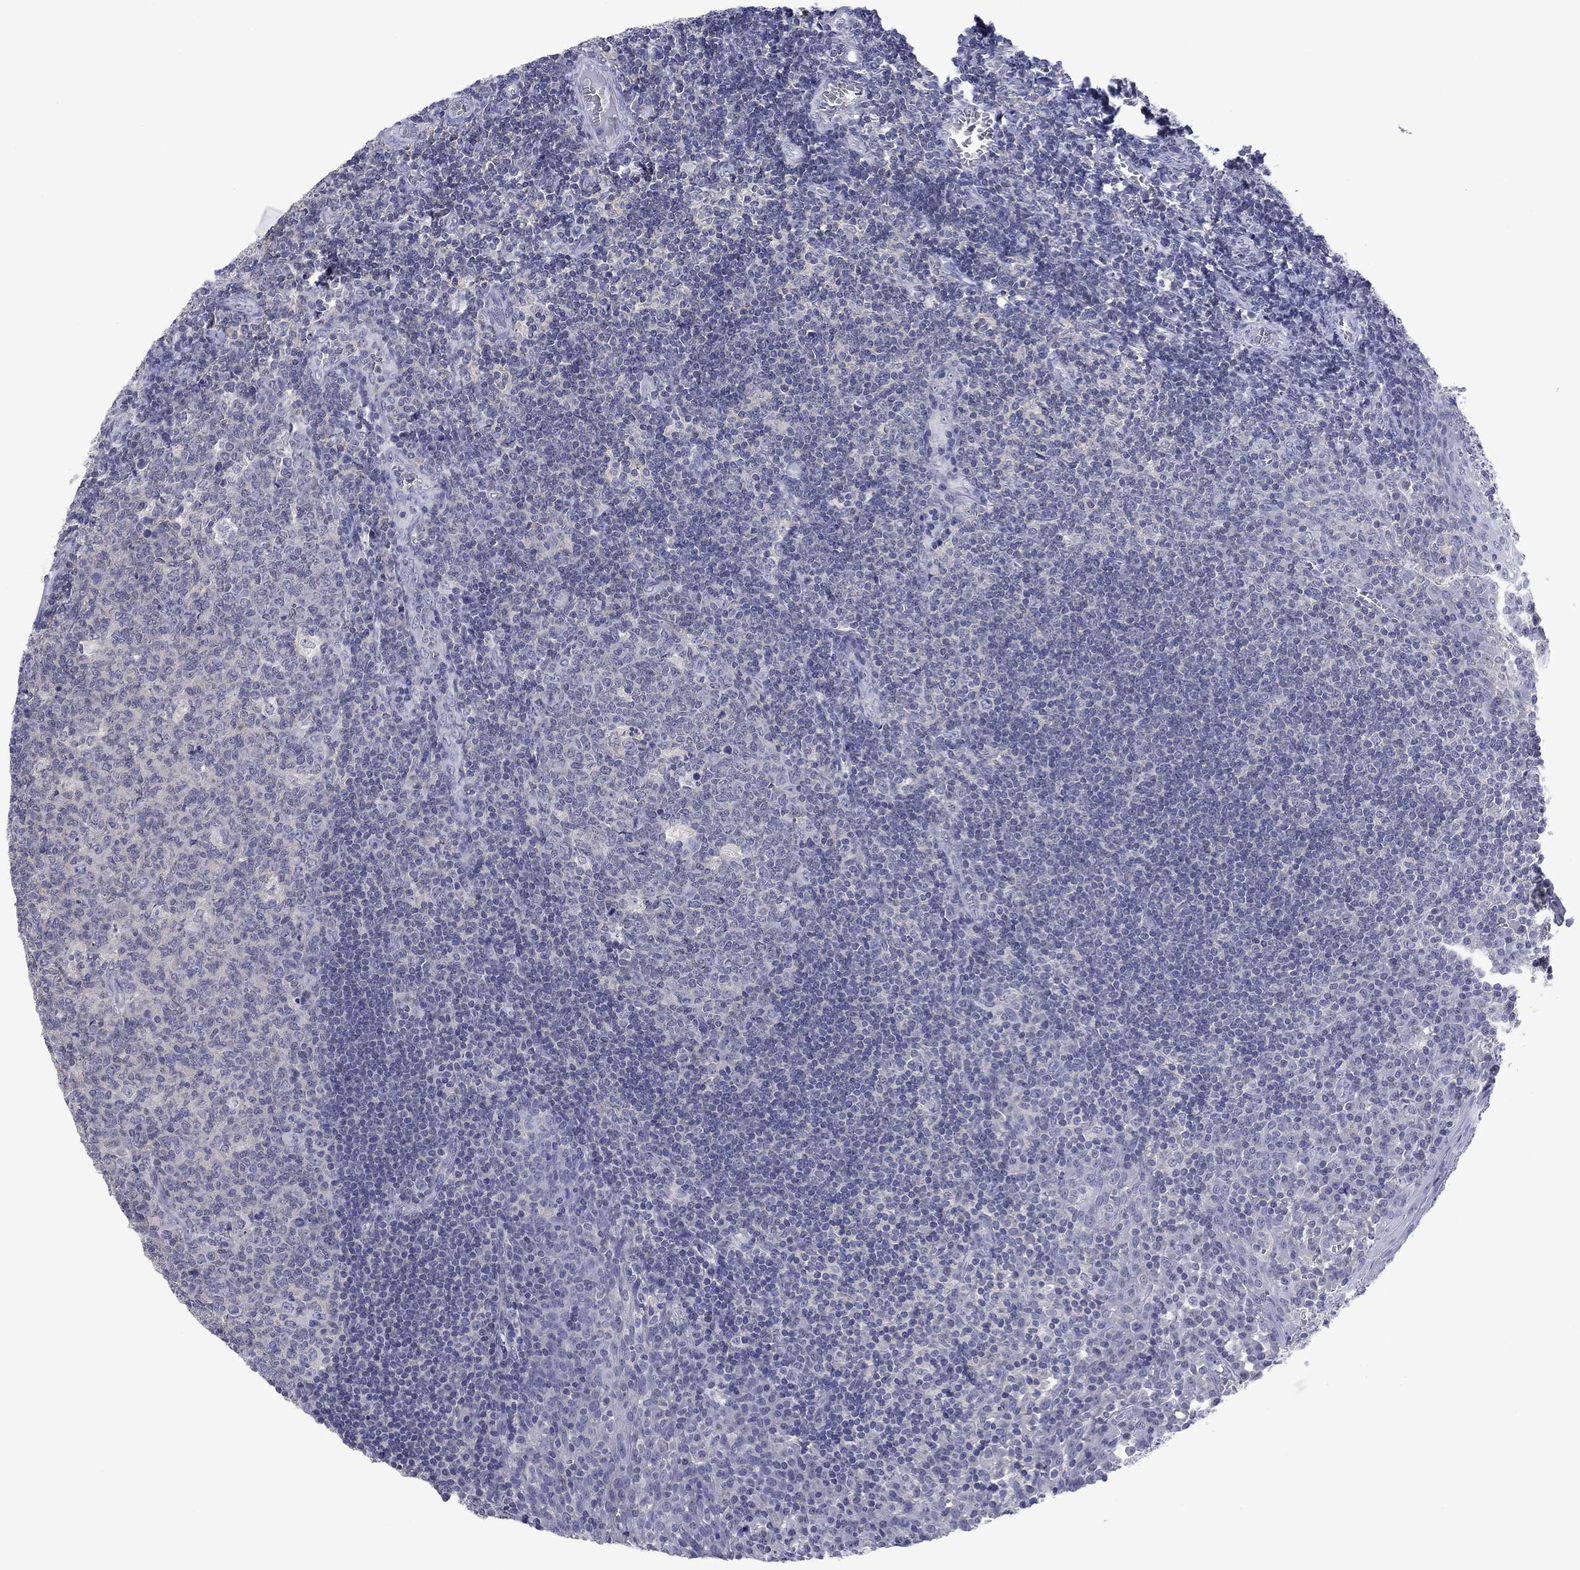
{"staining": {"intensity": "negative", "quantity": "none", "location": "none"}, "tissue": "tonsil", "cell_type": "Germinal center cells", "image_type": "normal", "snomed": [{"axis": "morphology", "description": "Normal tissue, NOS"}, {"axis": "topography", "description": "Tonsil"}], "caption": "Immunohistochemistry of unremarkable tonsil displays no staining in germinal center cells. The staining was performed using DAB (3,3'-diaminobenzidine) to visualize the protein expression in brown, while the nuclei were stained in blue with hematoxylin (Magnification: 20x).", "gene": "FER1L6", "patient": {"sex": "female", "age": 13}}